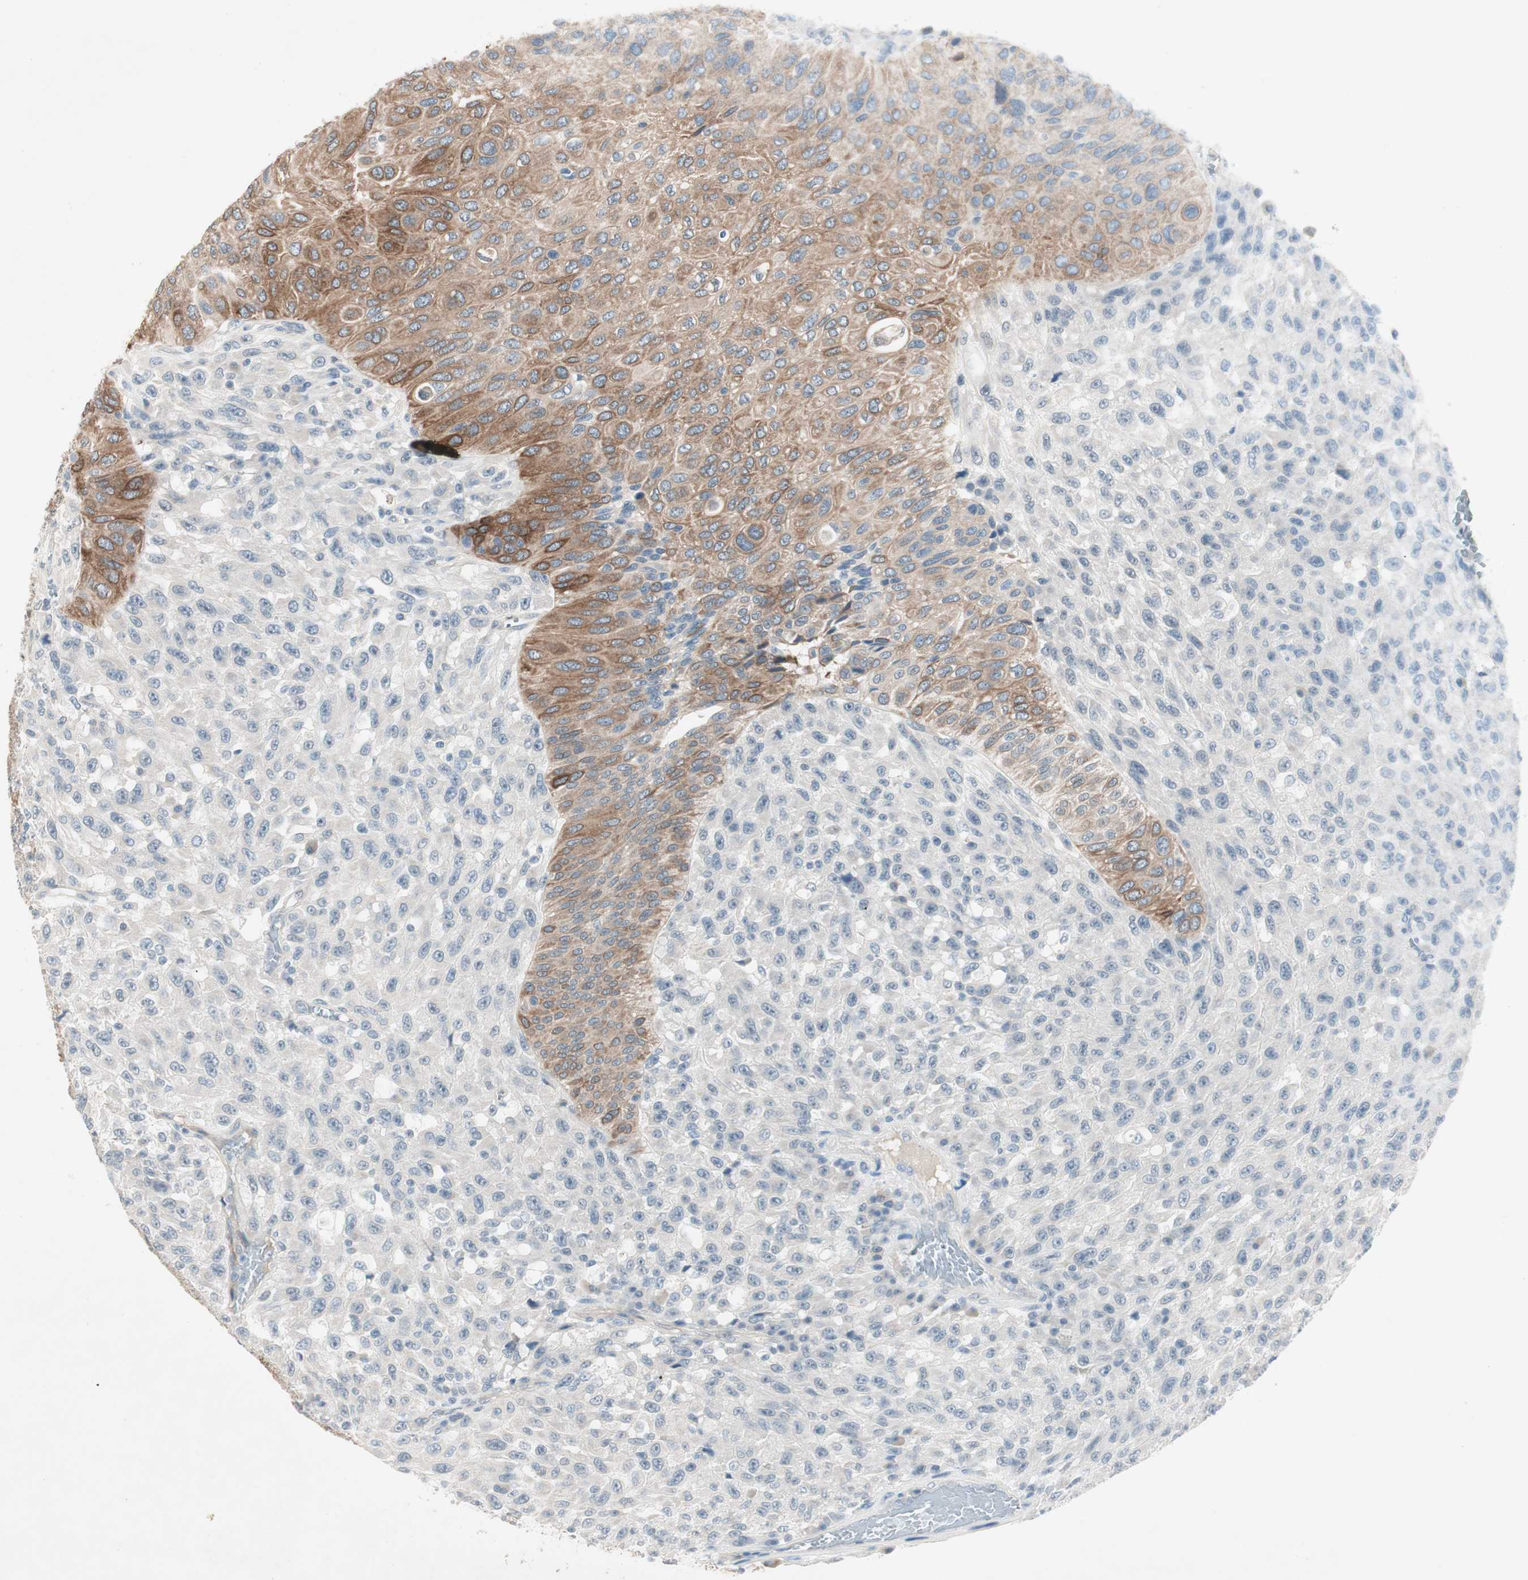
{"staining": {"intensity": "strong", "quantity": "<25%", "location": "cytoplasmic/membranous"}, "tissue": "urothelial cancer", "cell_type": "Tumor cells", "image_type": "cancer", "snomed": [{"axis": "morphology", "description": "Urothelial carcinoma, High grade"}, {"axis": "topography", "description": "Urinary bladder"}], "caption": "Brown immunohistochemical staining in human urothelial carcinoma (high-grade) shows strong cytoplasmic/membranous positivity in approximately <25% of tumor cells.", "gene": "ITGB4", "patient": {"sex": "male", "age": 66}}